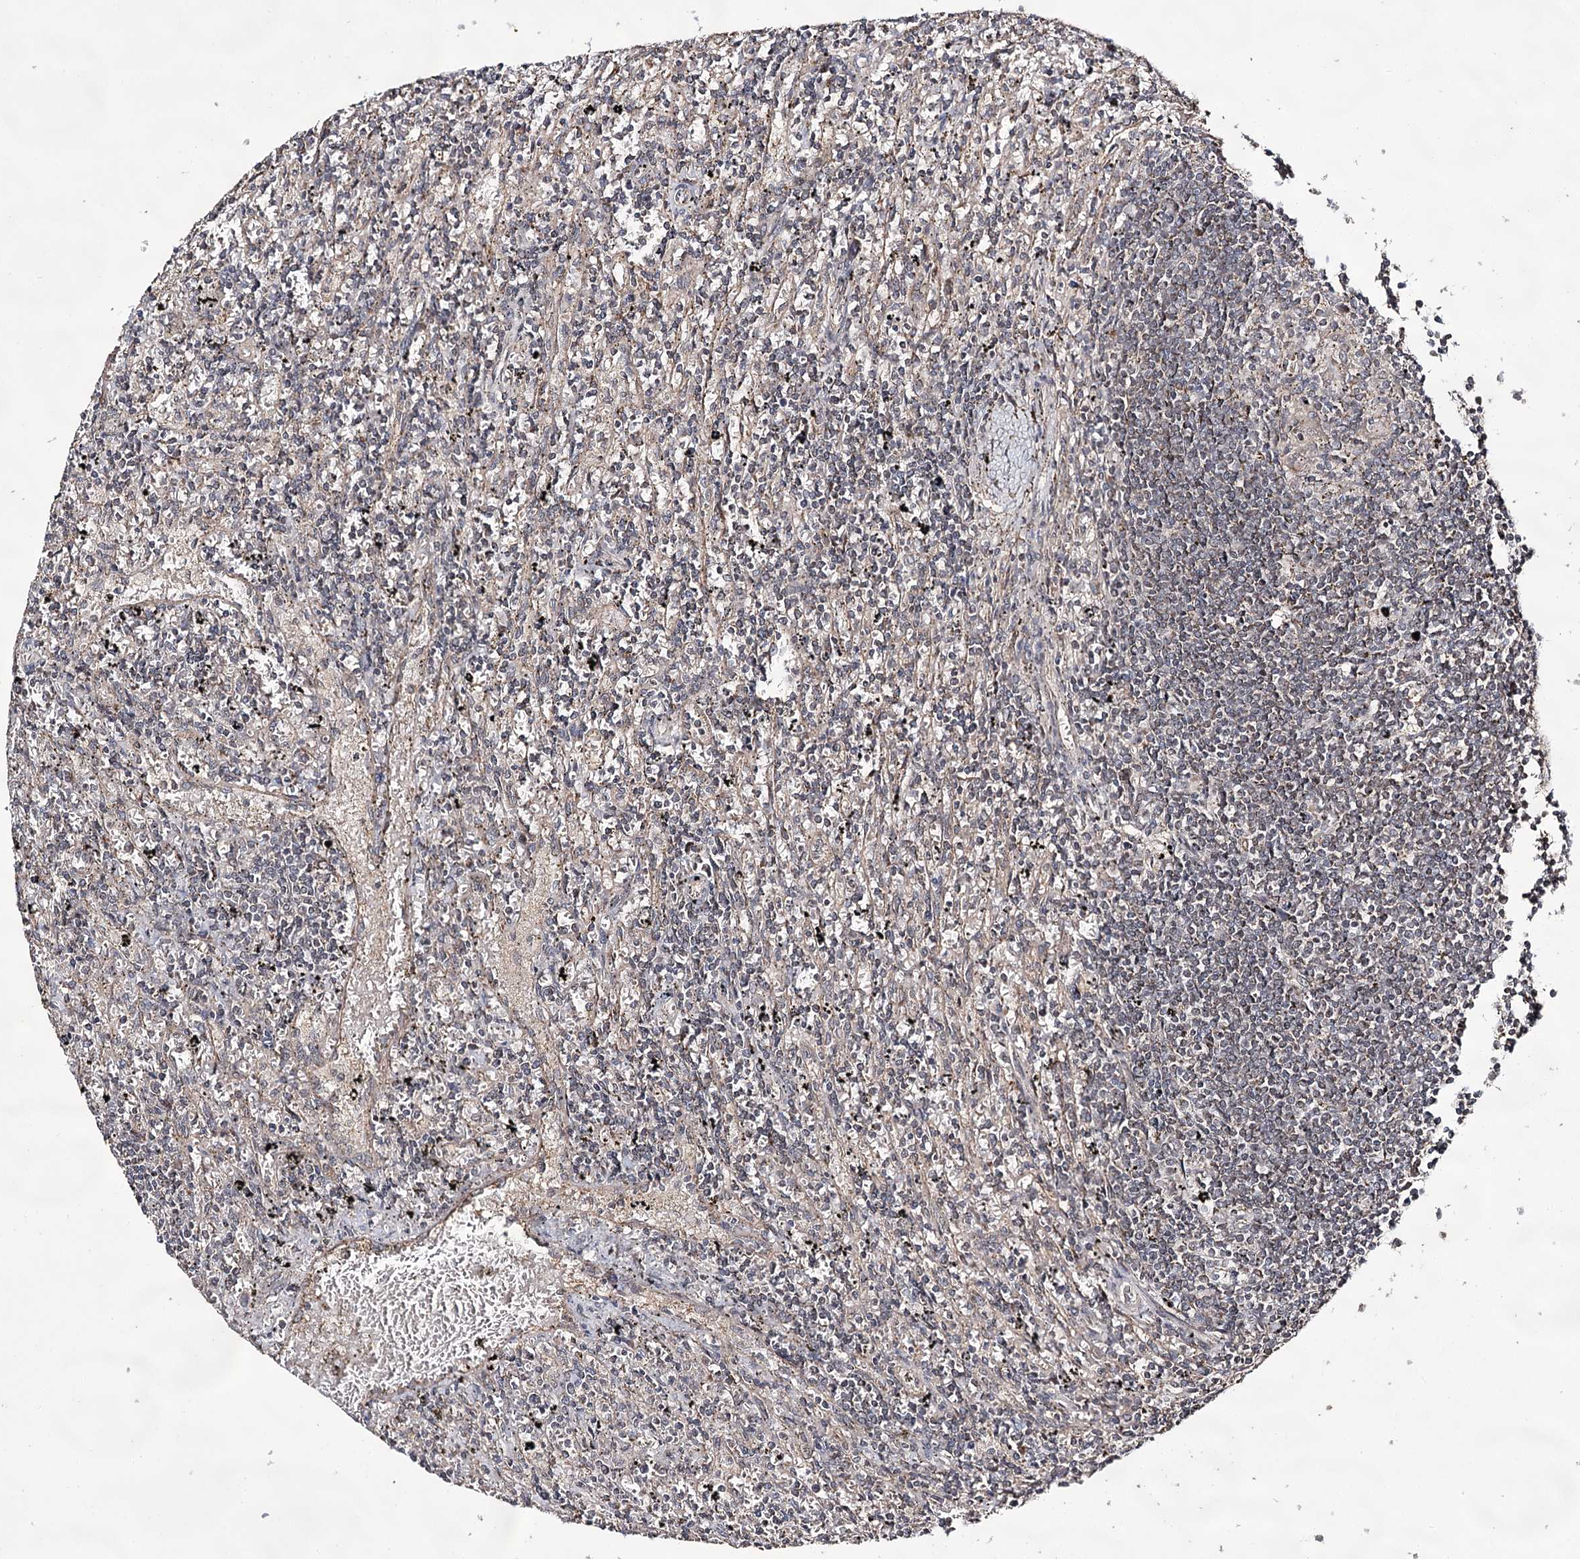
{"staining": {"intensity": "negative", "quantity": "none", "location": "none"}, "tissue": "lymphoma", "cell_type": "Tumor cells", "image_type": "cancer", "snomed": [{"axis": "morphology", "description": "Malignant lymphoma, non-Hodgkin's type, Low grade"}, {"axis": "topography", "description": "Spleen"}], "caption": "Image shows no significant protein staining in tumor cells of malignant lymphoma, non-Hodgkin's type (low-grade).", "gene": "ACTR6", "patient": {"sex": "male", "age": 76}}